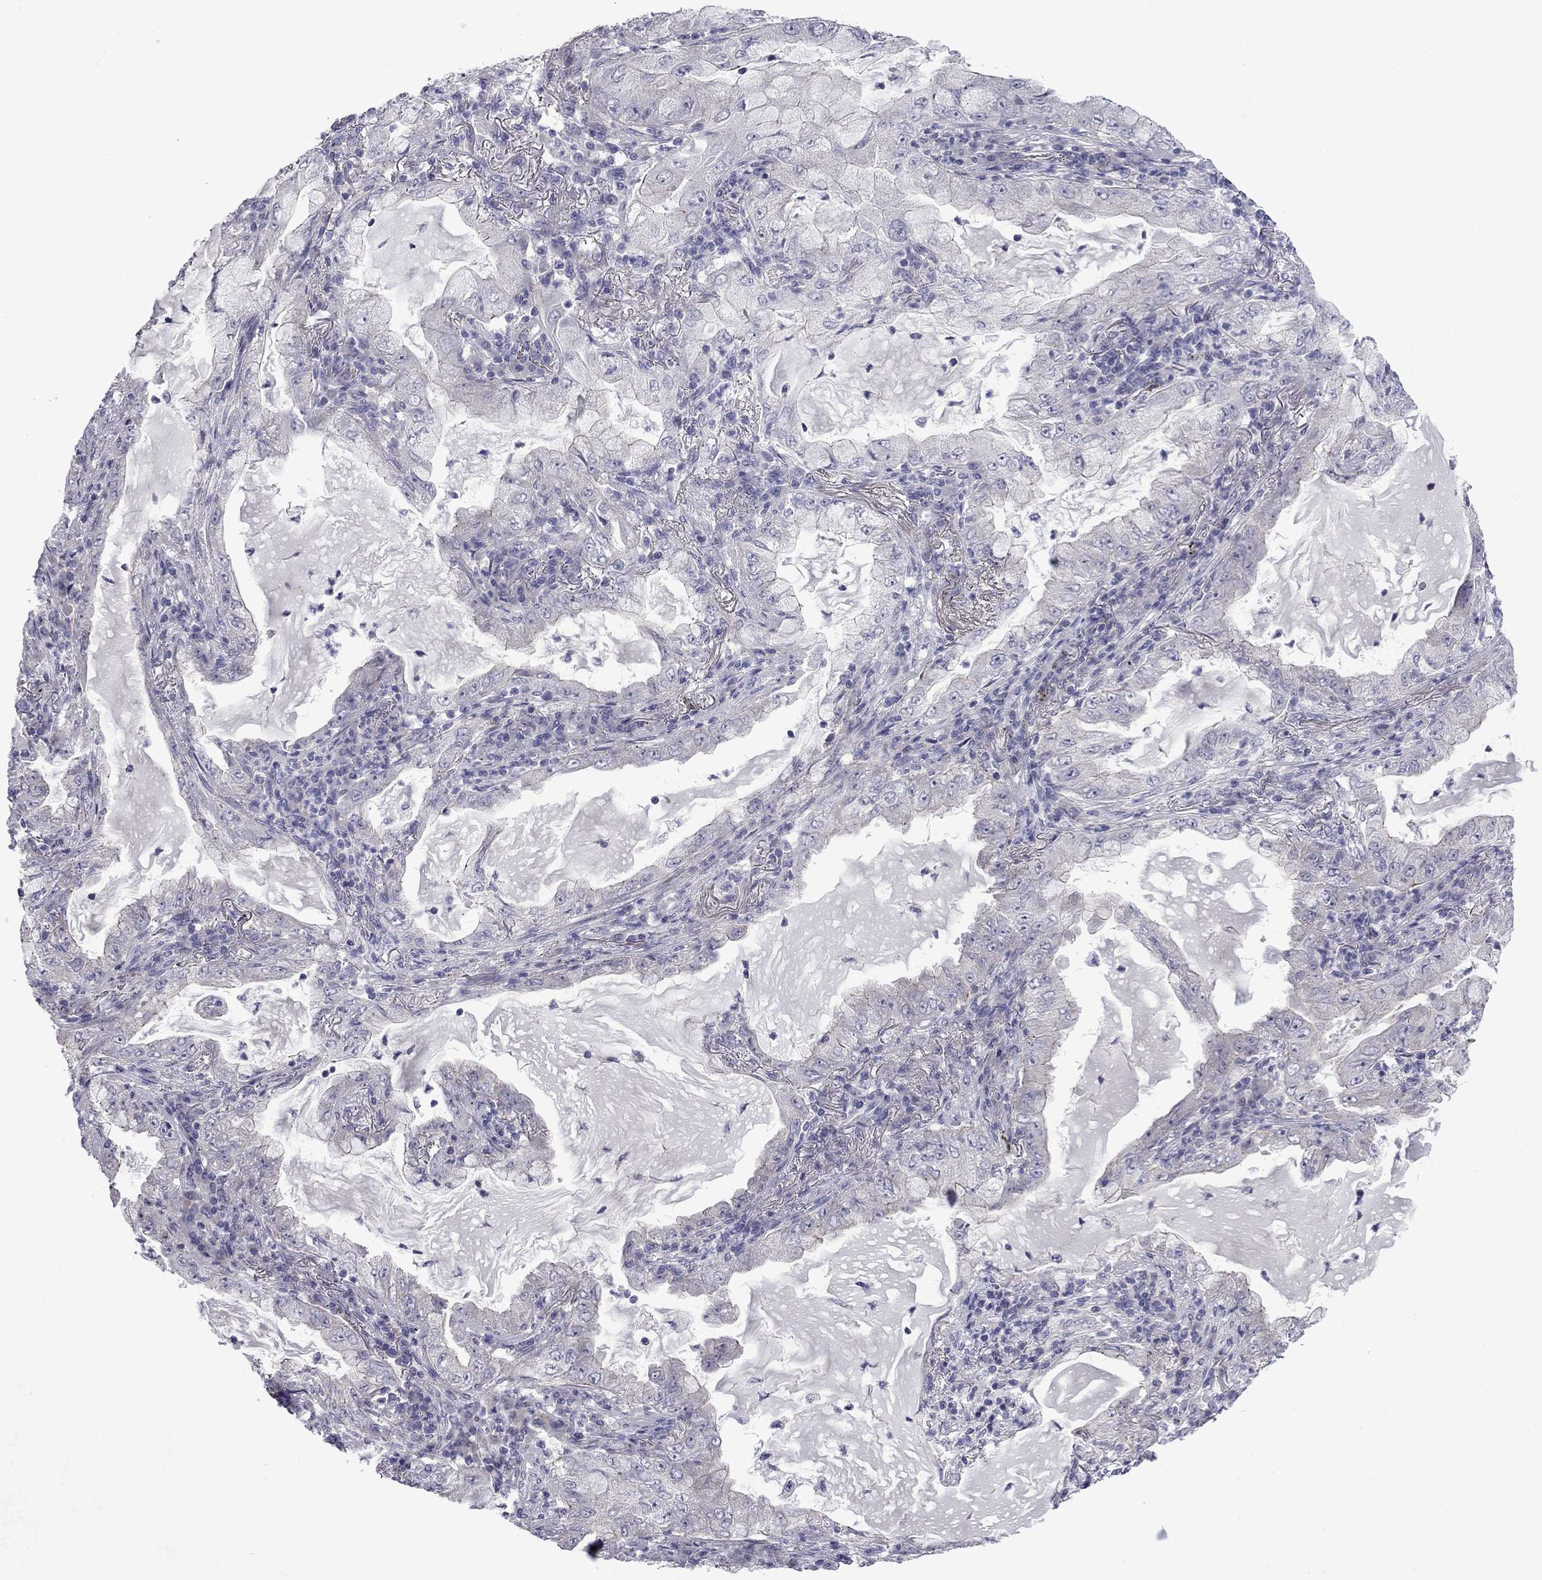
{"staining": {"intensity": "negative", "quantity": "none", "location": "none"}, "tissue": "lung cancer", "cell_type": "Tumor cells", "image_type": "cancer", "snomed": [{"axis": "morphology", "description": "Adenocarcinoma, NOS"}, {"axis": "topography", "description": "Lung"}], "caption": "The immunohistochemistry (IHC) photomicrograph has no significant staining in tumor cells of lung cancer (adenocarcinoma) tissue.", "gene": "NRARP", "patient": {"sex": "female", "age": 73}}